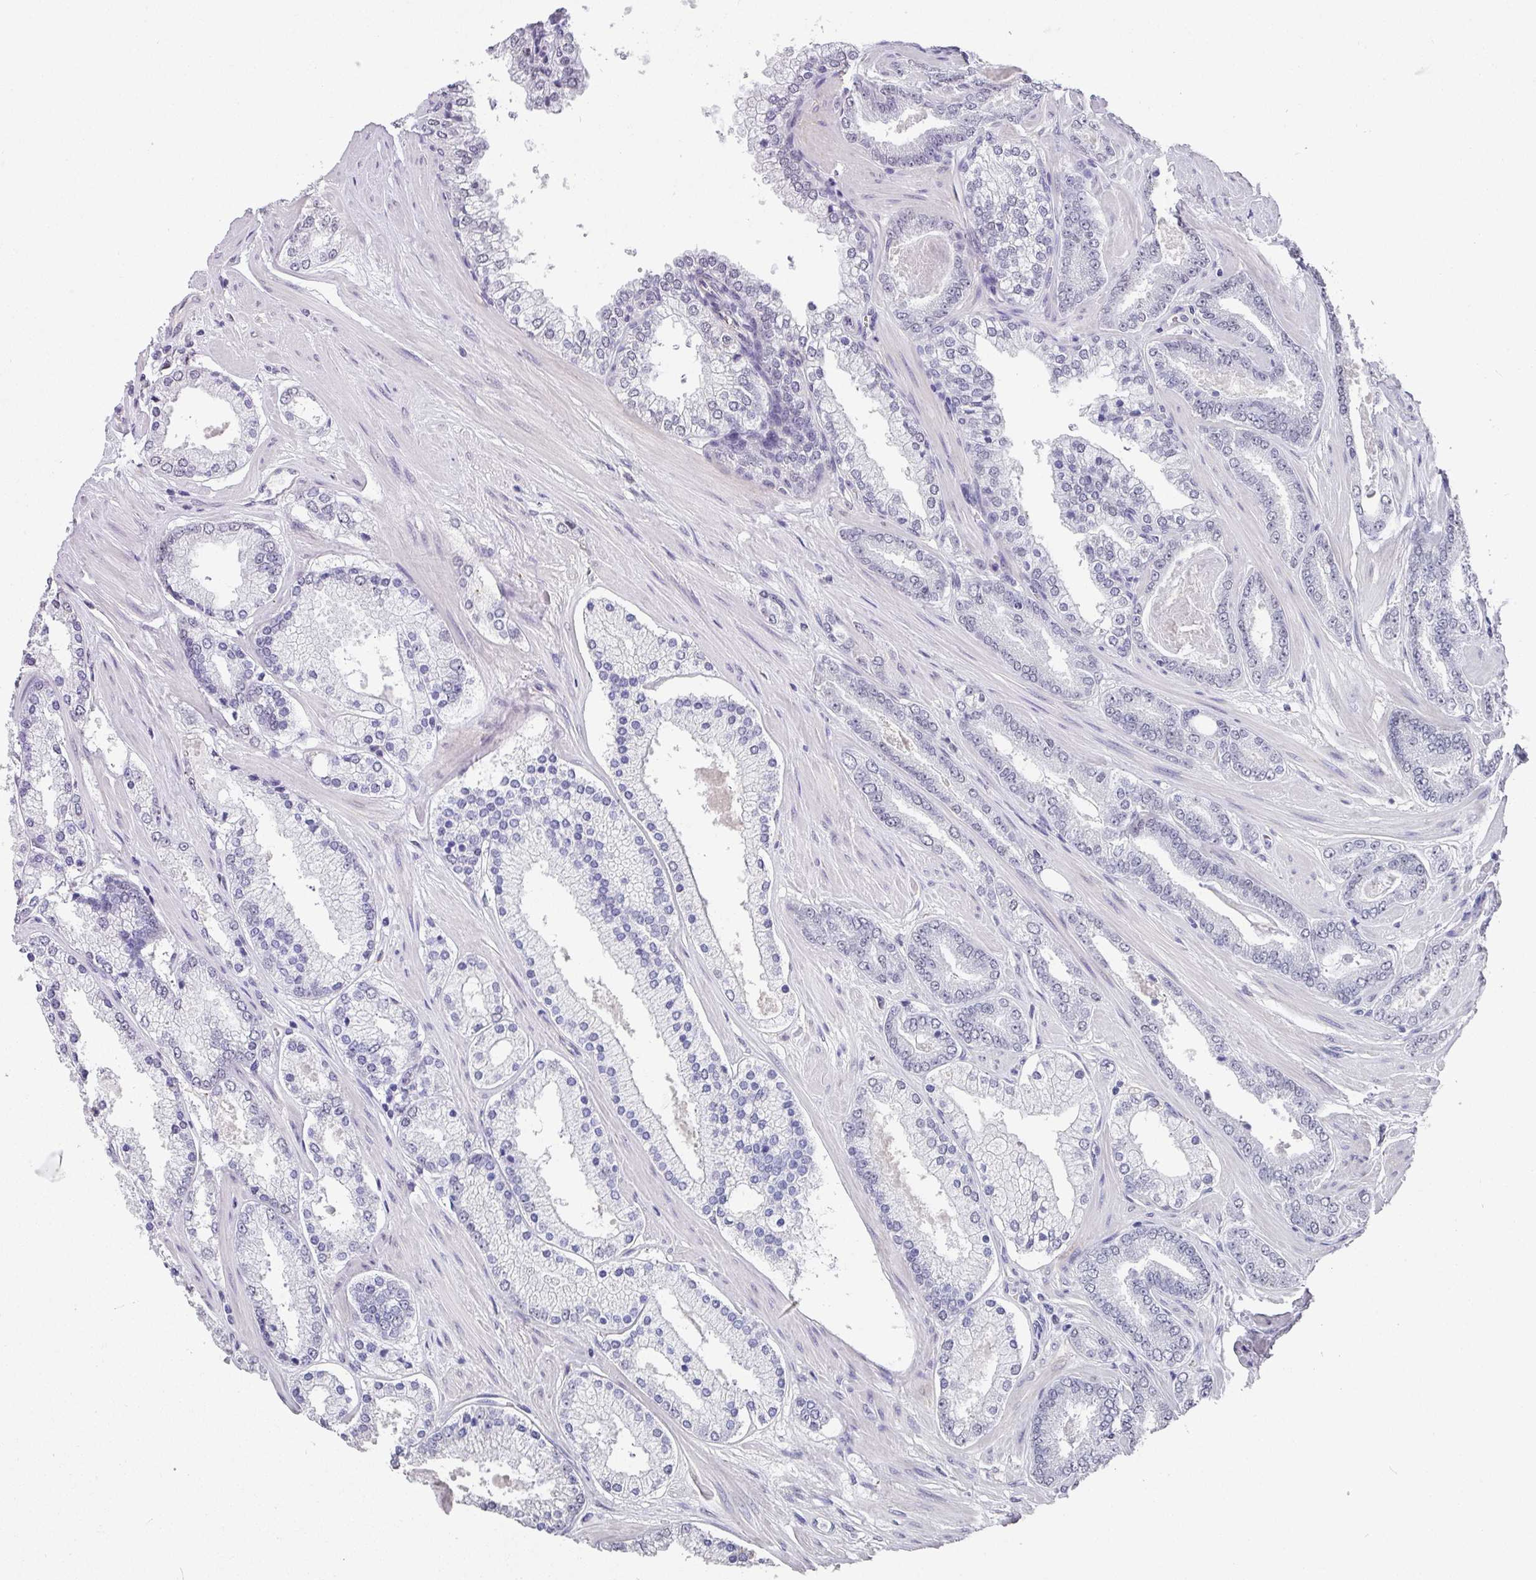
{"staining": {"intensity": "negative", "quantity": "none", "location": "none"}, "tissue": "prostate cancer", "cell_type": "Tumor cells", "image_type": "cancer", "snomed": [{"axis": "morphology", "description": "Adenocarcinoma, Low grade"}, {"axis": "topography", "description": "Prostate"}], "caption": "There is no significant positivity in tumor cells of prostate adenocarcinoma (low-grade). (Brightfield microscopy of DAB immunohistochemistry (IHC) at high magnification).", "gene": "C1QB", "patient": {"sex": "male", "age": 42}}